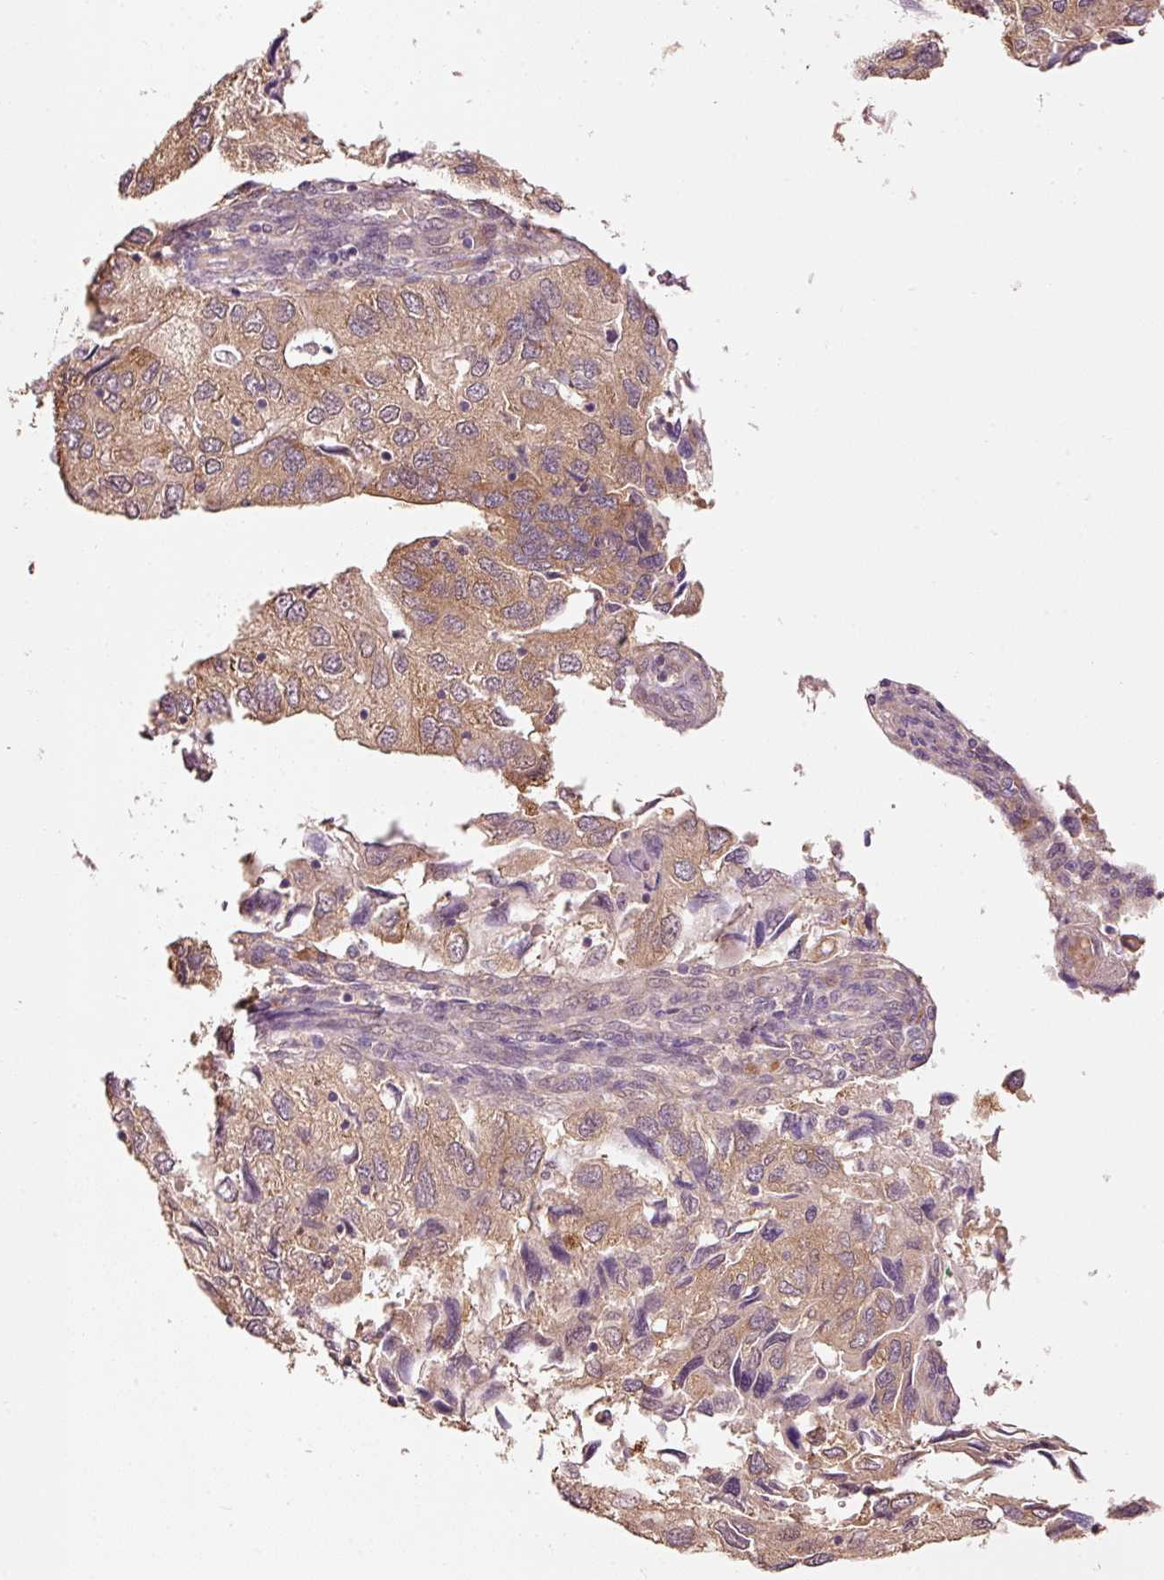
{"staining": {"intensity": "moderate", "quantity": "25%-75%", "location": "cytoplasmic/membranous"}, "tissue": "endometrial cancer", "cell_type": "Tumor cells", "image_type": "cancer", "snomed": [{"axis": "morphology", "description": "Carcinoma, NOS"}, {"axis": "topography", "description": "Uterus"}], "caption": "DAB immunohistochemical staining of endometrial cancer (carcinoma) reveals moderate cytoplasmic/membranous protein positivity in about 25%-75% of tumor cells.", "gene": "TENT5C", "patient": {"sex": "female", "age": 76}}